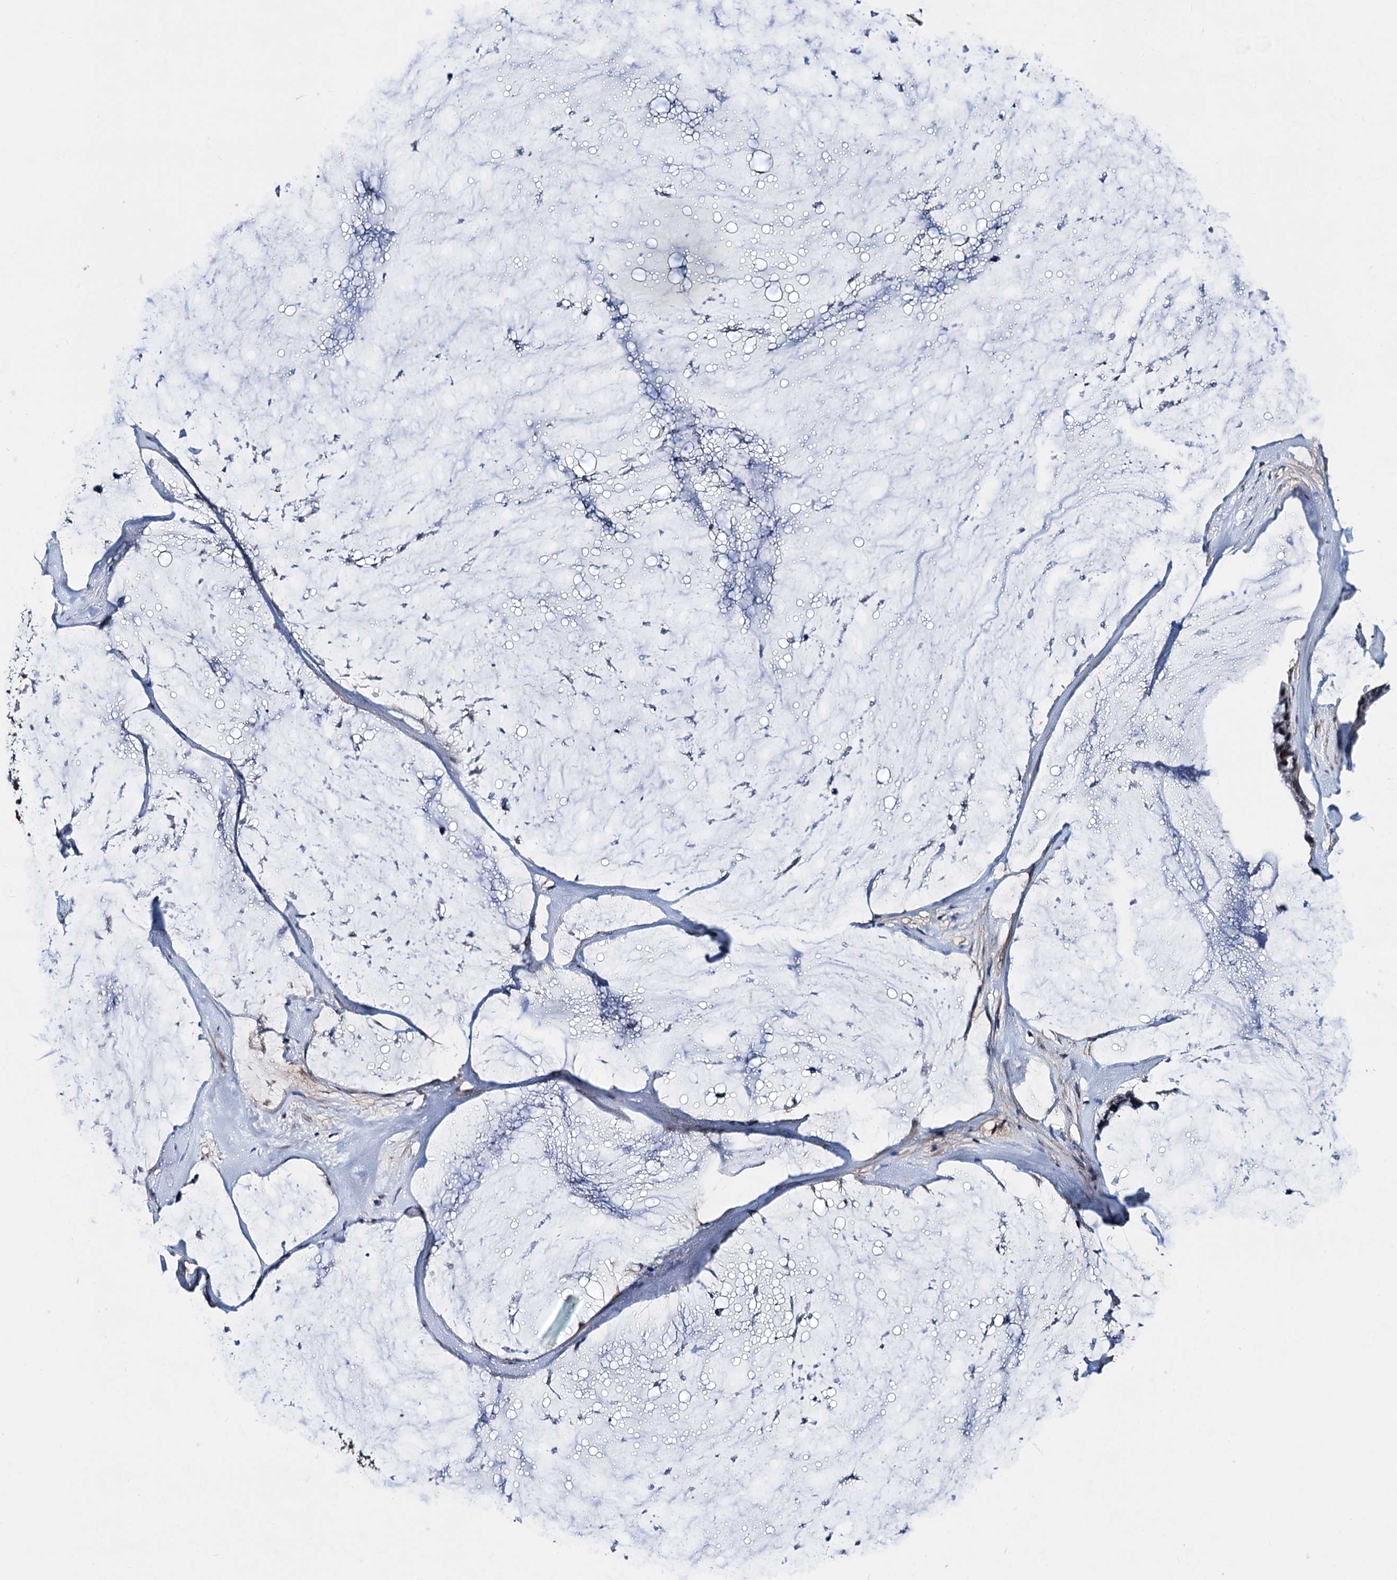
{"staining": {"intensity": "weak", "quantity": "25%-75%", "location": "nuclear"}, "tissue": "ovarian cancer", "cell_type": "Tumor cells", "image_type": "cancer", "snomed": [{"axis": "morphology", "description": "Cystadenocarcinoma, mucinous, NOS"}, {"axis": "topography", "description": "Ovary"}], "caption": "About 25%-75% of tumor cells in human ovarian mucinous cystadenocarcinoma reveal weak nuclear protein positivity as visualized by brown immunohistochemical staining.", "gene": "COA4", "patient": {"sex": "female", "age": 39}}